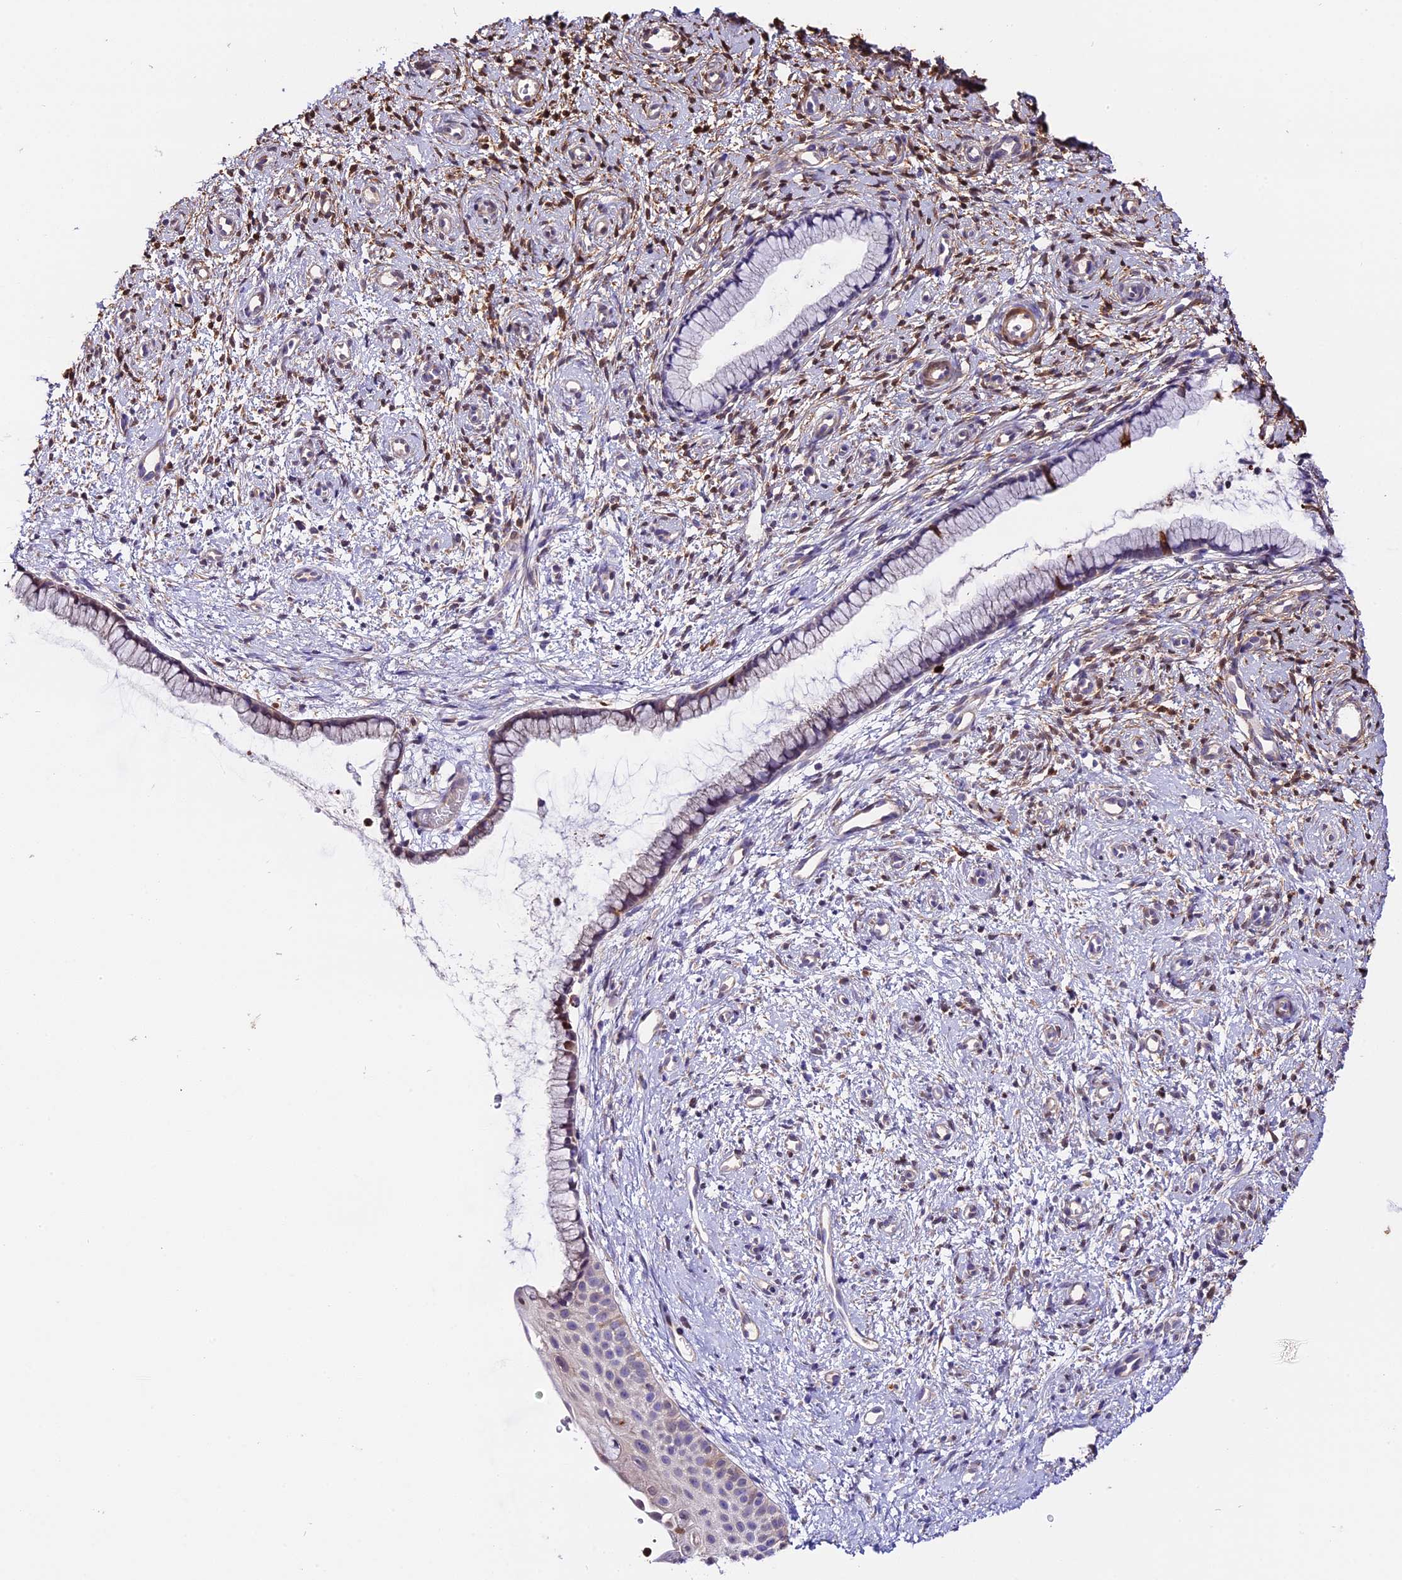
{"staining": {"intensity": "negative", "quantity": "none", "location": "none"}, "tissue": "cervix", "cell_type": "Glandular cells", "image_type": "normal", "snomed": [{"axis": "morphology", "description": "Normal tissue, NOS"}, {"axis": "topography", "description": "Cervix"}], "caption": "The micrograph demonstrates no staining of glandular cells in benign cervix.", "gene": "MAP3K7CL", "patient": {"sex": "female", "age": 57}}